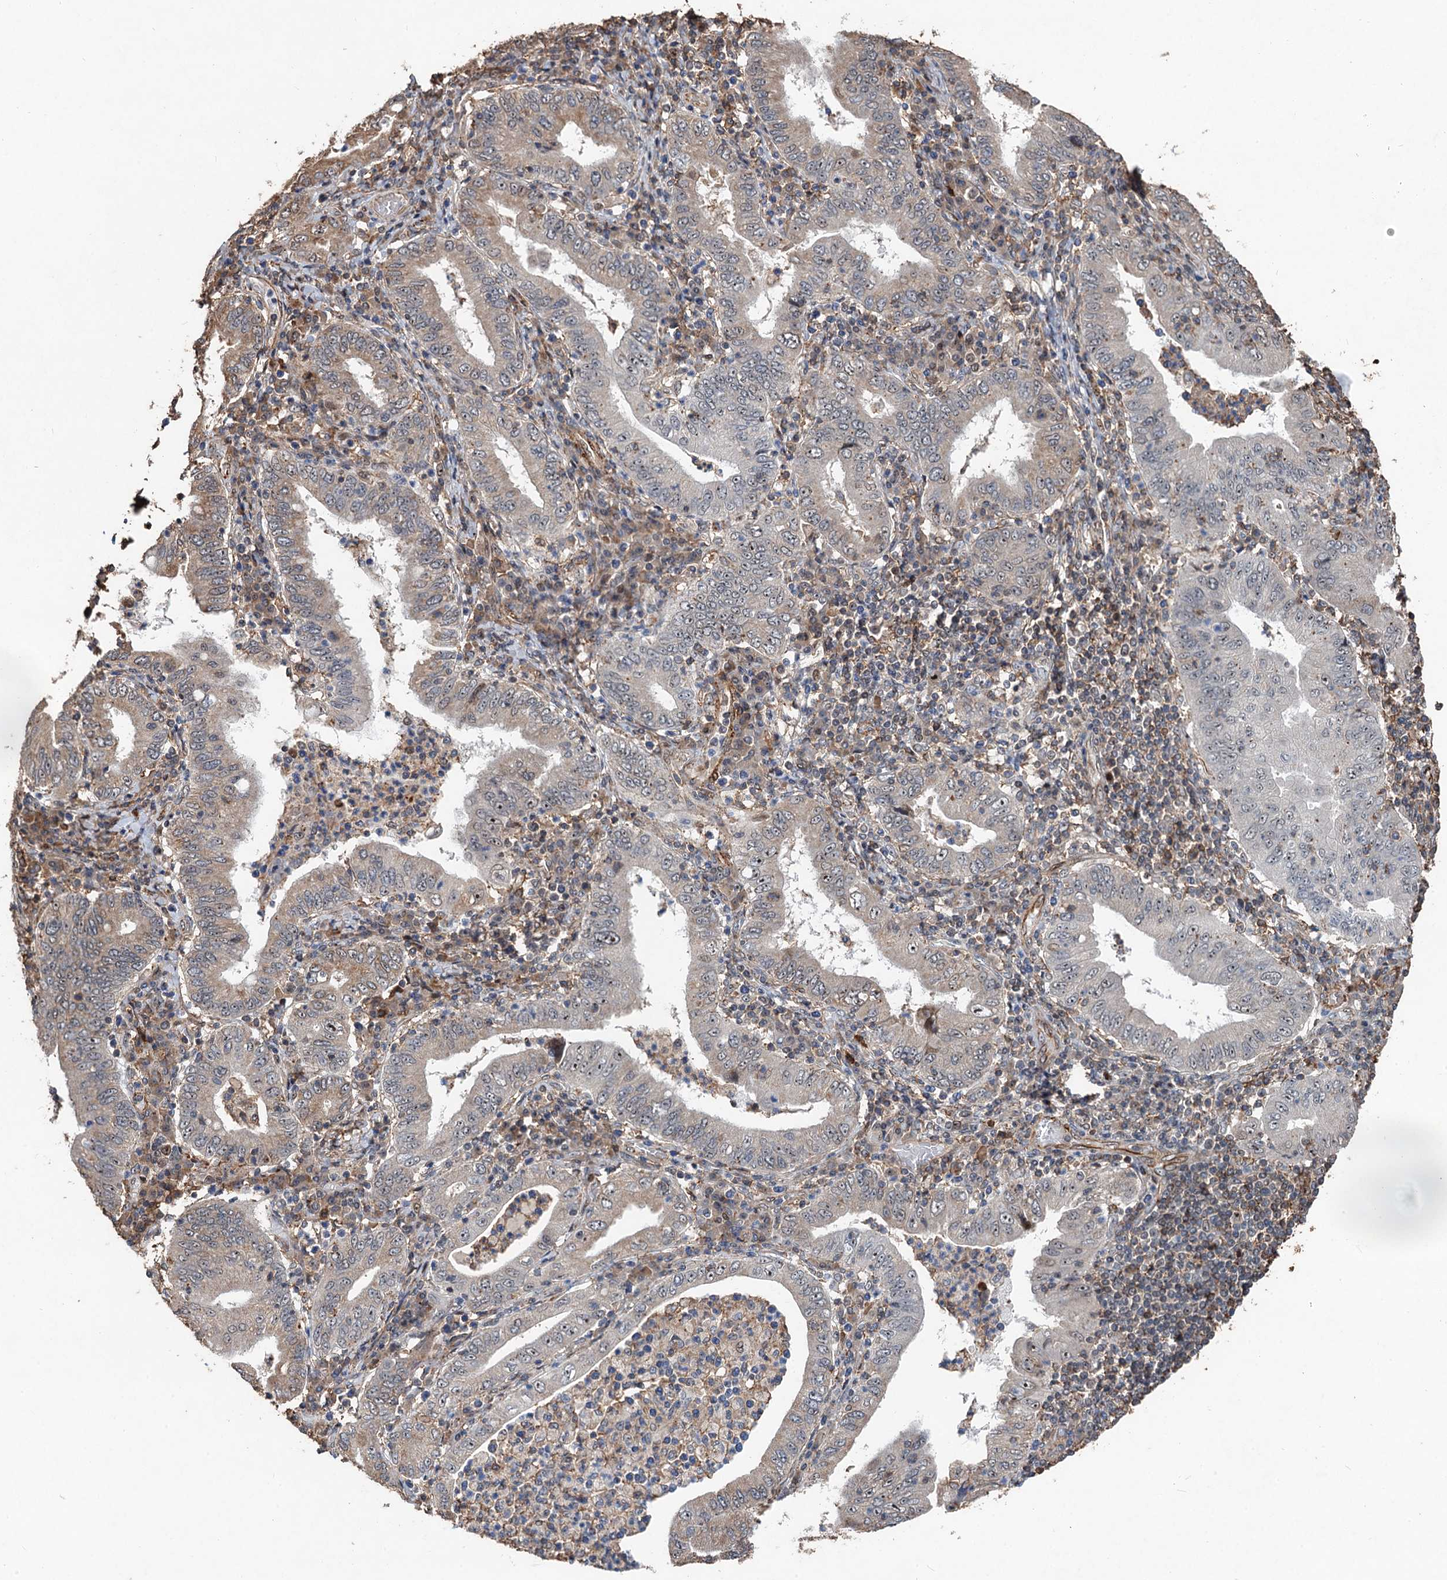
{"staining": {"intensity": "weak", "quantity": "25%-75%", "location": "cytoplasmic/membranous"}, "tissue": "stomach cancer", "cell_type": "Tumor cells", "image_type": "cancer", "snomed": [{"axis": "morphology", "description": "Normal tissue, NOS"}, {"axis": "morphology", "description": "Adenocarcinoma, NOS"}, {"axis": "topography", "description": "Esophagus"}, {"axis": "topography", "description": "Stomach, upper"}, {"axis": "topography", "description": "Peripheral nerve tissue"}], "caption": "Human stomach cancer stained for a protein (brown) exhibits weak cytoplasmic/membranous positive staining in approximately 25%-75% of tumor cells.", "gene": "TMA16", "patient": {"sex": "male", "age": 62}}